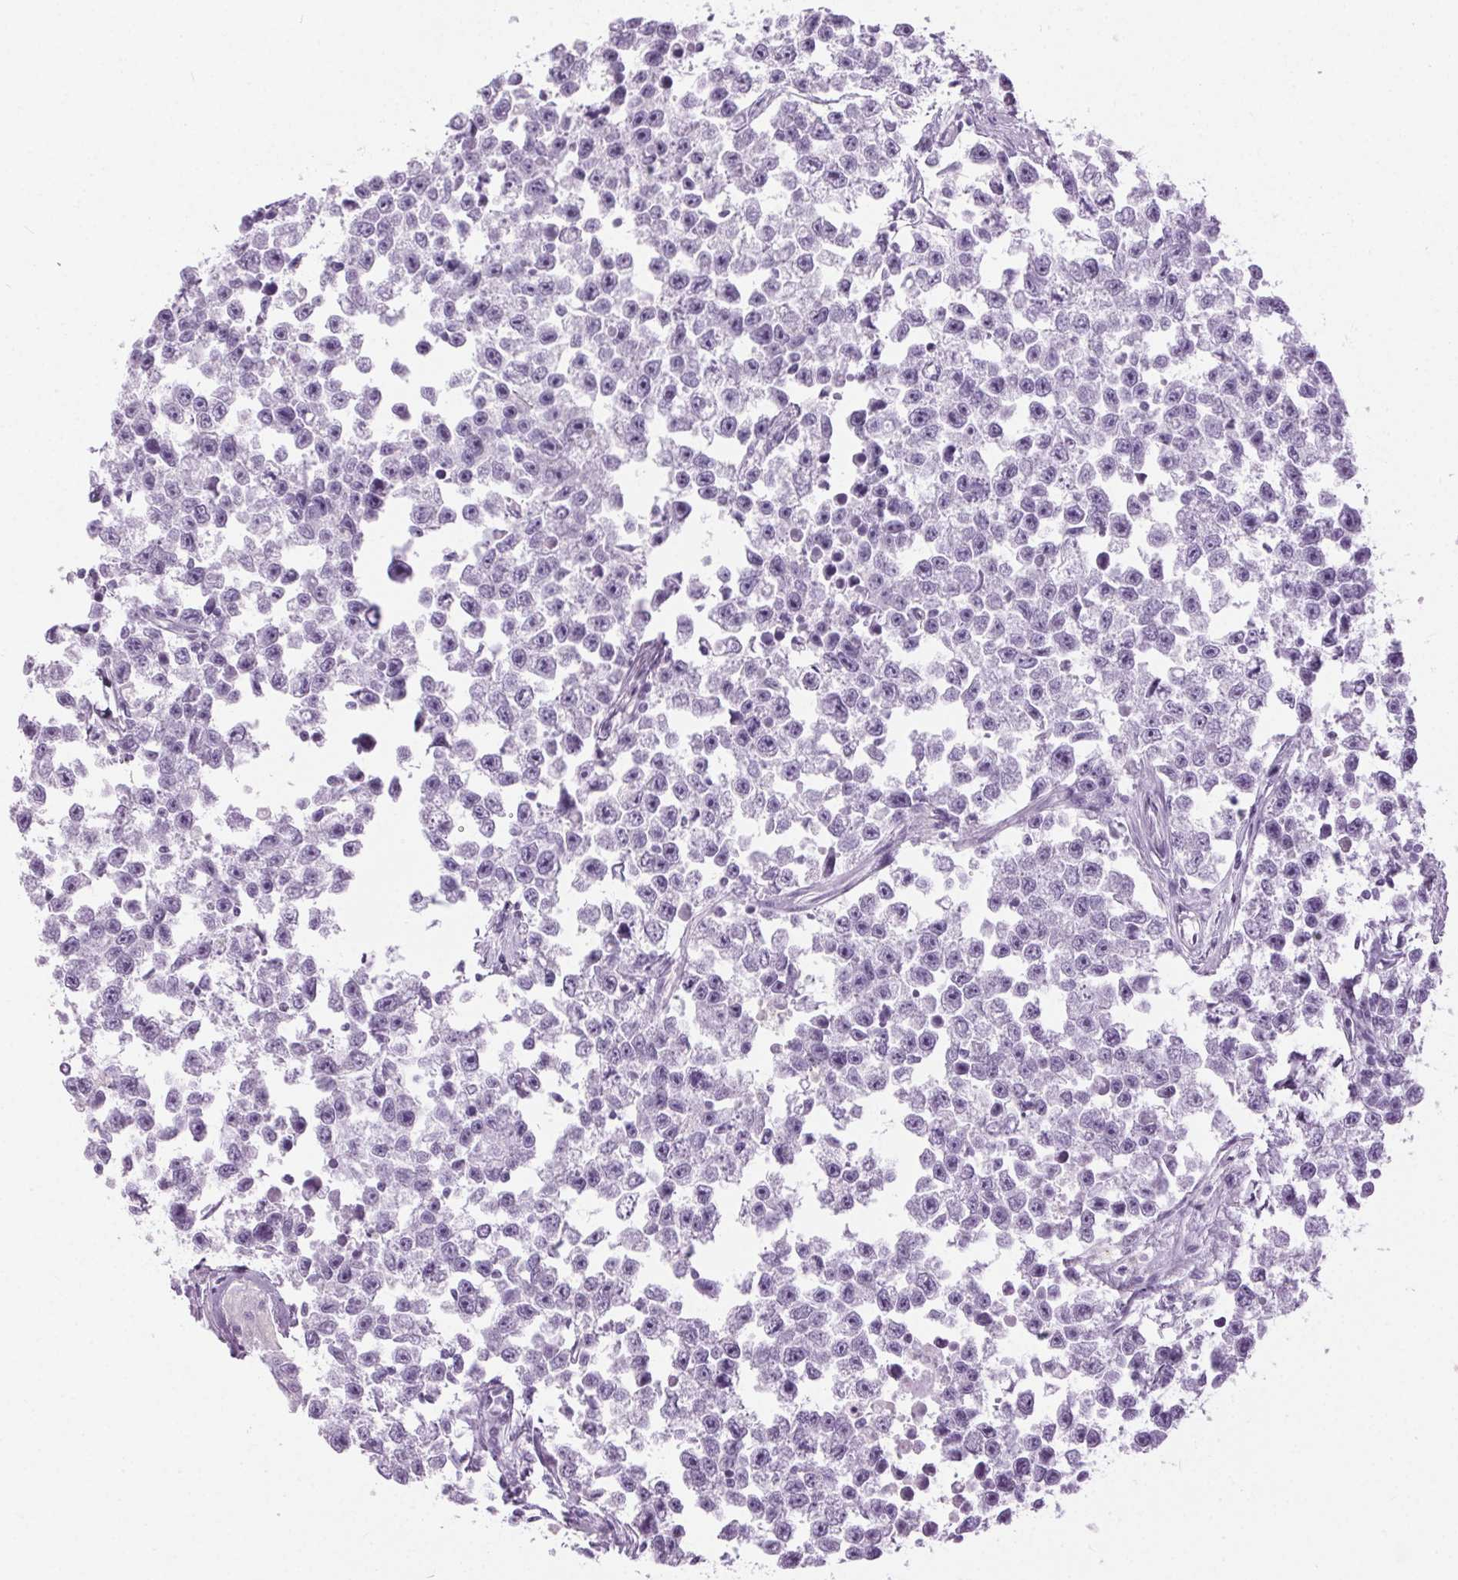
{"staining": {"intensity": "negative", "quantity": "none", "location": "none"}, "tissue": "testis cancer", "cell_type": "Tumor cells", "image_type": "cancer", "snomed": [{"axis": "morphology", "description": "Seminoma, NOS"}, {"axis": "topography", "description": "Testis"}], "caption": "DAB immunohistochemical staining of human seminoma (testis) demonstrates no significant expression in tumor cells.", "gene": "BEND2", "patient": {"sex": "male", "age": 26}}